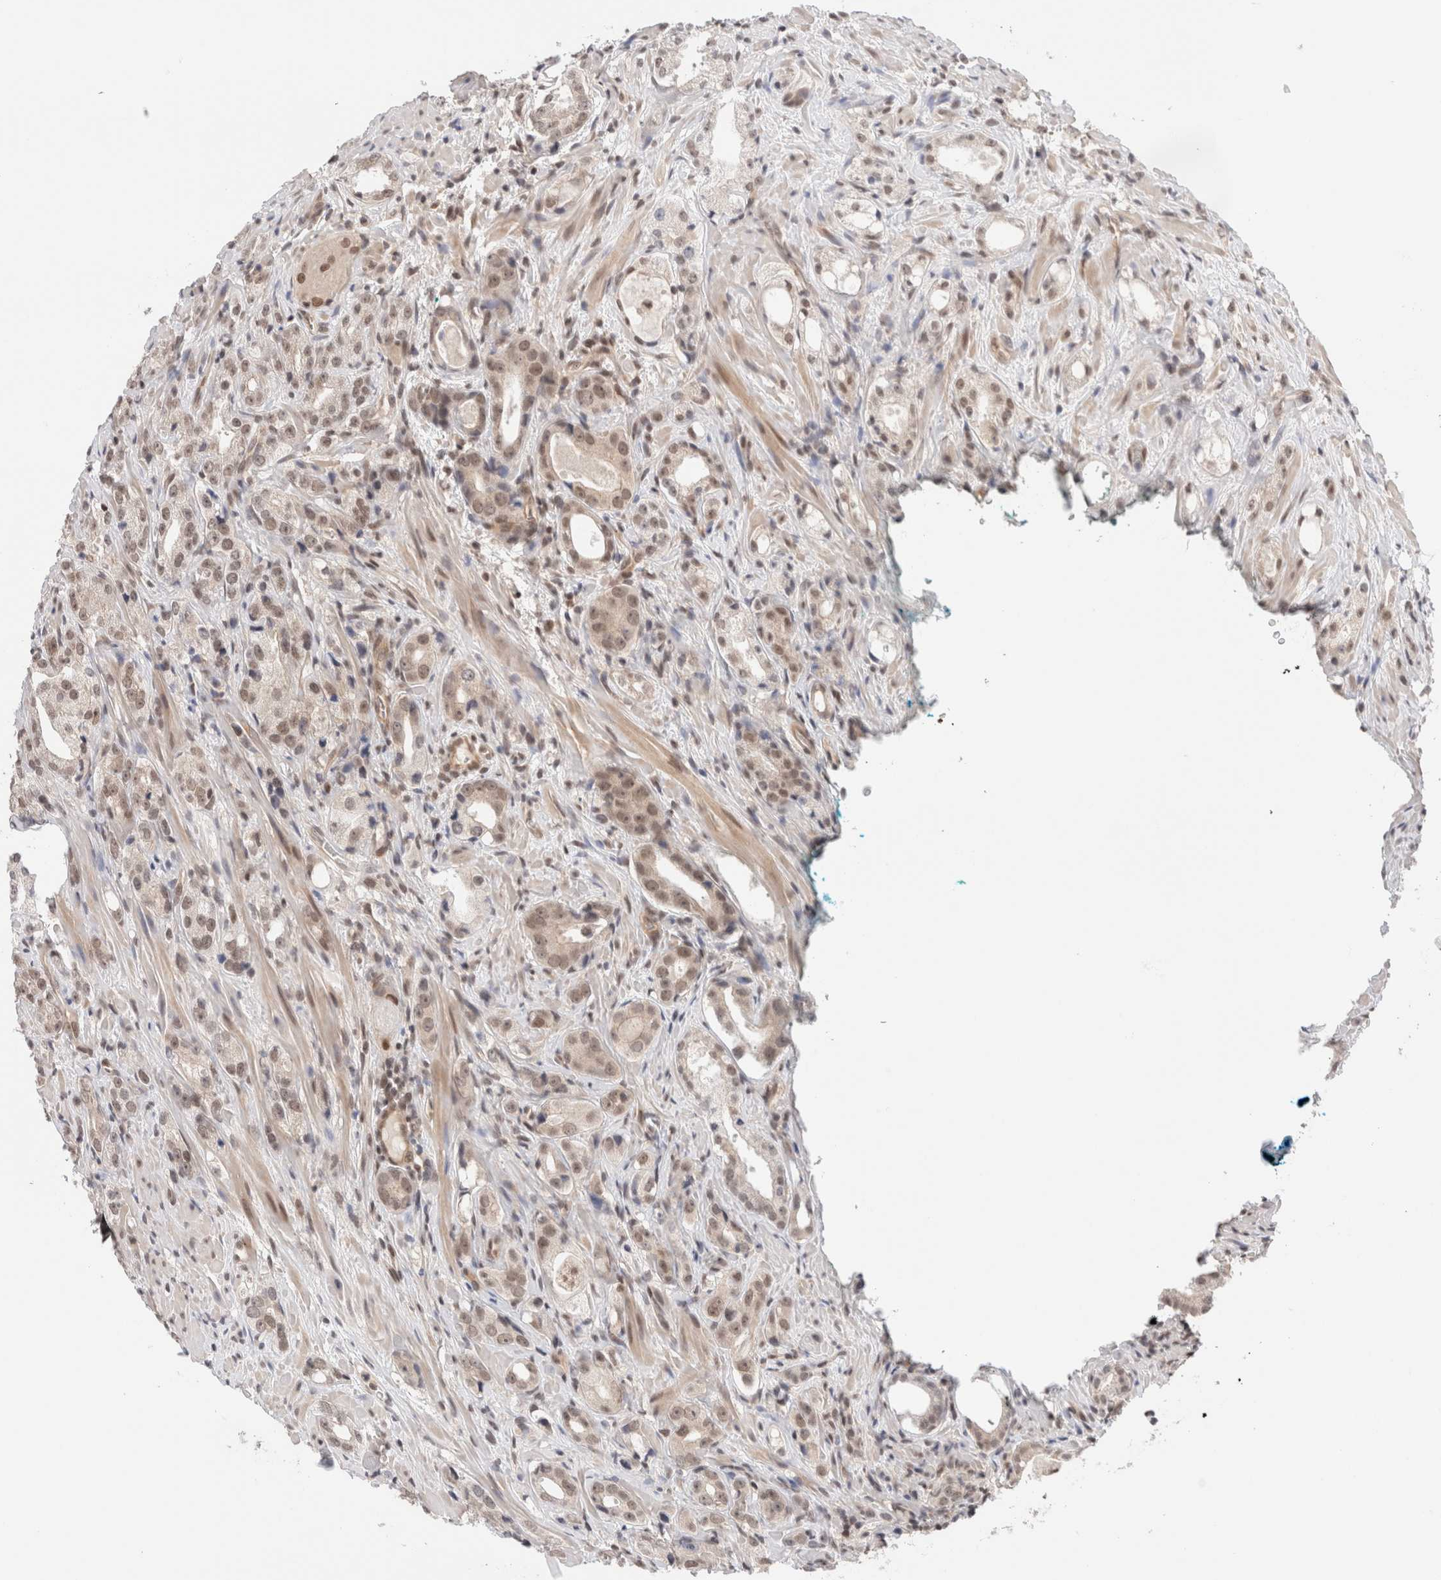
{"staining": {"intensity": "weak", "quantity": ">75%", "location": "nuclear"}, "tissue": "prostate cancer", "cell_type": "Tumor cells", "image_type": "cancer", "snomed": [{"axis": "morphology", "description": "Adenocarcinoma, High grade"}, {"axis": "topography", "description": "Prostate"}], "caption": "Immunohistochemistry staining of high-grade adenocarcinoma (prostate), which displays low levels of weak nuclear expression in approximately >75% of tumor cells indicating weak nuclear protein expression. The staining was performed using DAB (3,3'-diaminobenzidine) (brown) for protein detection and nuclei were counterstained in hematoxylin (blue).", "gene": "GATAD2A", "patient": {"sex": "male", "age": 63}}